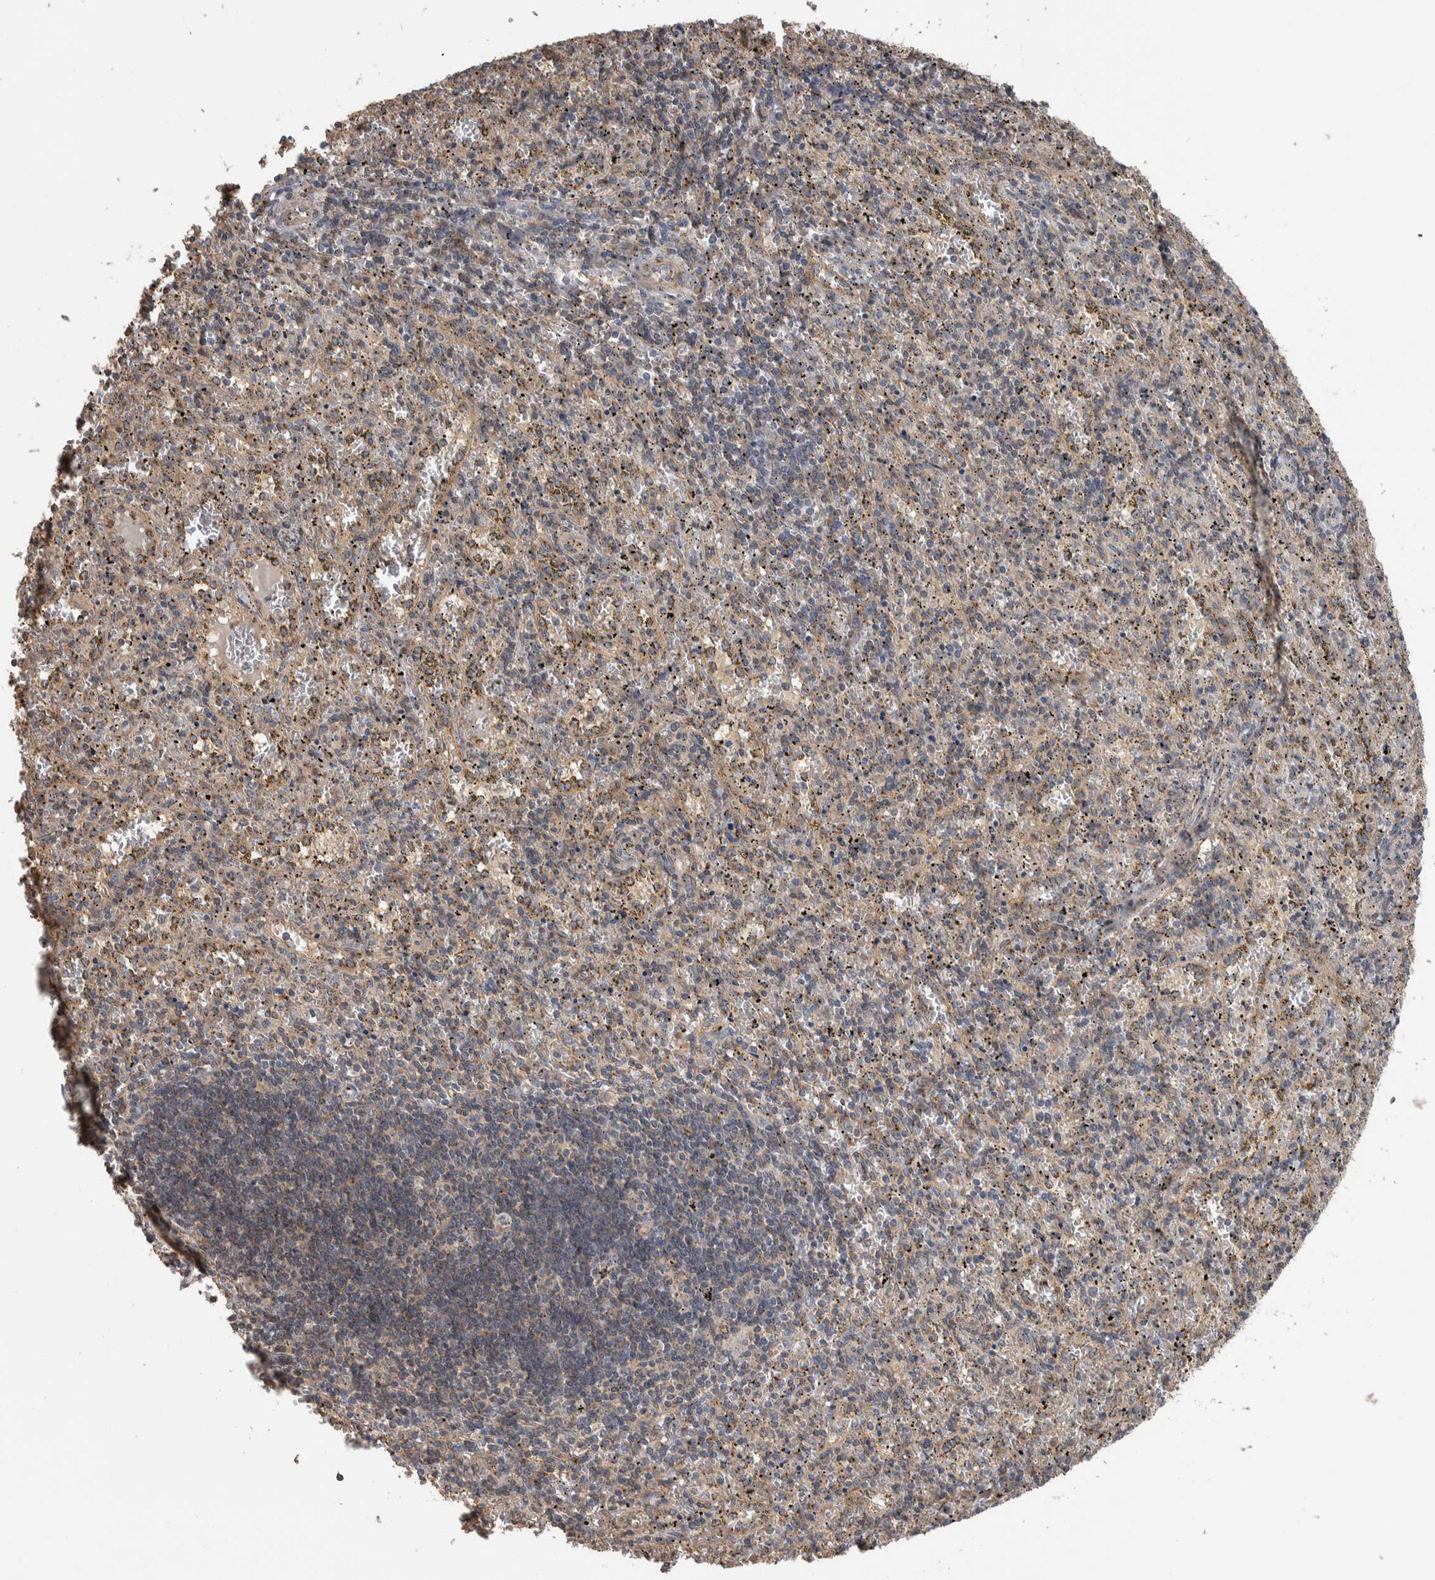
{"staining": {"intensity": "weak", "quantity": "<25%", "location": "cytoplasmic/membranous"}, "tissue": "spleen", "cell_type": "Cells in red pulp", "image_type": "normal", "snomed": [{"axis": "morphology", "description": "Normal tissue, NOS"}, {"axis": "topography", "description": "Spleen"}], "caption": "Unremarkable spleen was stained to show a protein in brown. There is no significant expression in cells in red pulp. Brightfield microscopy of IHC stained with DAB (3,3'-diaminobenzidine) (brown) and hematoxylin (blue), captured at high magnification.", "gene": "IFRD1", "patient": {"sex": "male", "age": 11}}